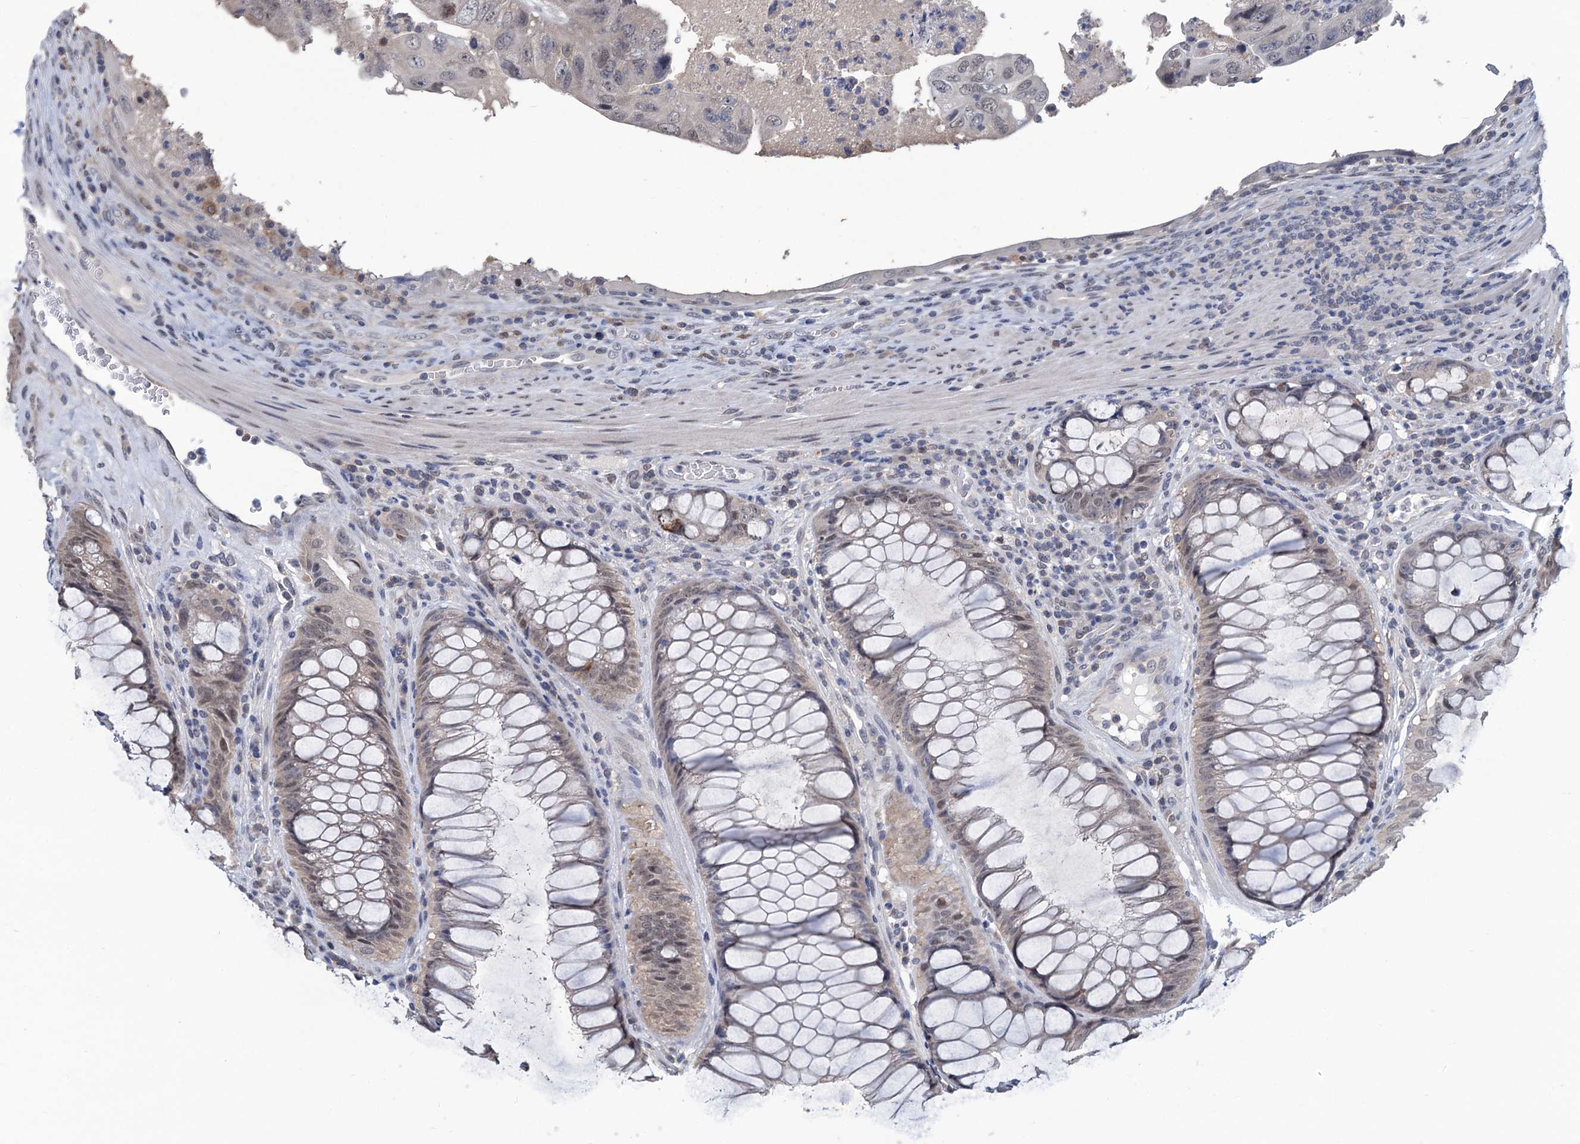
{"staining": {"intensity": "weak", "quantity": "<25%", "location": "cytoplasmic/membranous"}, "tissue": "colorectal cancer", "cell_type": "Tumor cells", "image_type": "cancer", "snomed": [{"axis": "morphology", "description": "Adenocarcinoma, NOS"}, {"axis": "topography", "description": "Rectum"}], "caption": "Tumor cells show no significant protein expression in colorectal cancer. (Brightfield microscopy of DAB (3,3'-diaminobenzidine) immunohistochemistry at high magnification).", "gene": "RTKN2", "patient": {"sex": "male", "age": 63}}